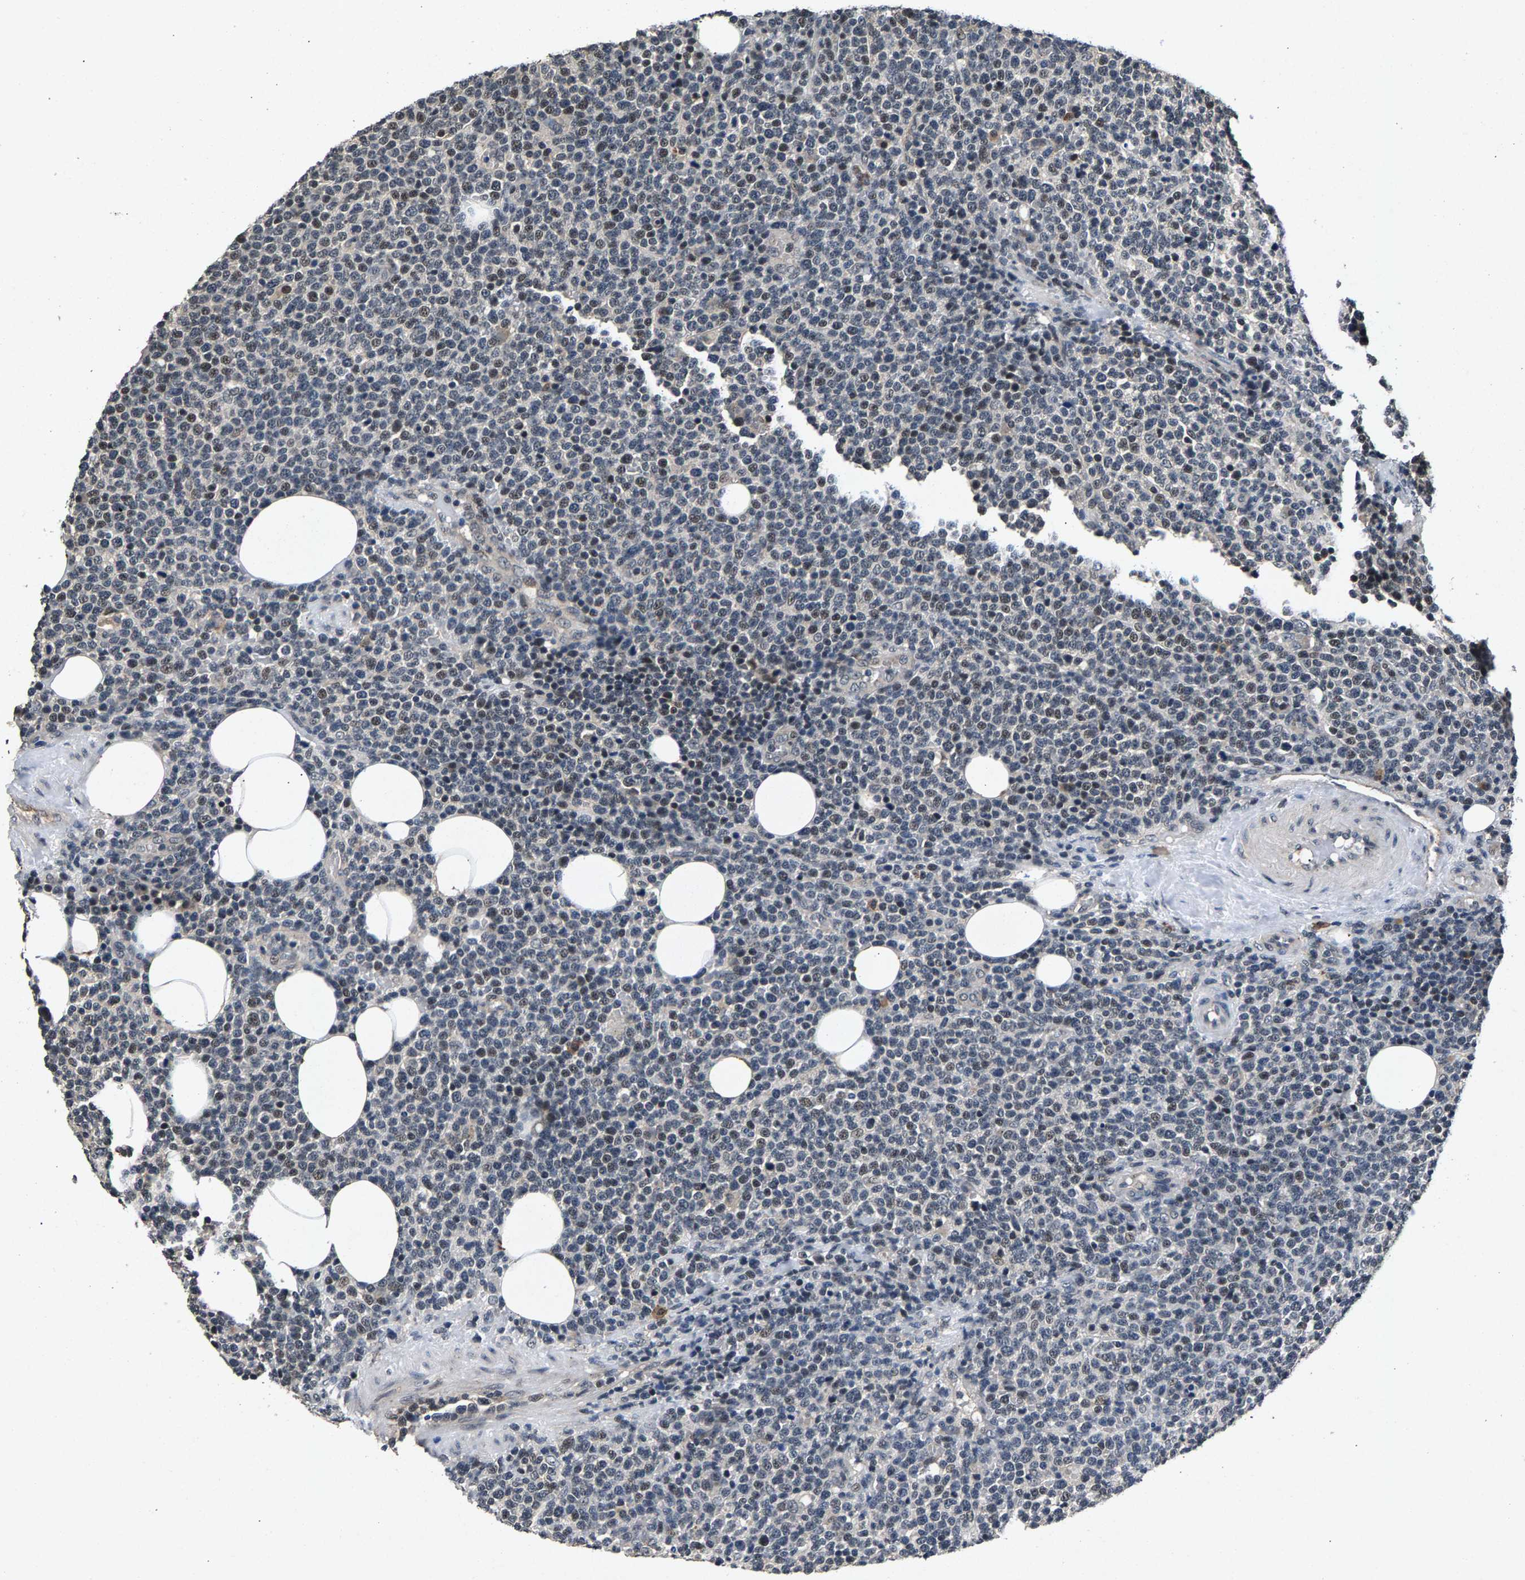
{"staining": {"intensity": "weak", "quantity": "25%-75%", "location": "nuclear"}, "tissue": "lymphoma", "cell_type": "Tumor cells", "image_type": "cancer", "snomed": [{"axis": "morphology", "description": "Malignant lymphoma, non-Hodgkin's type, High grade"}, {"axis": "topography", "description": "Lymph node"}], "caption": "A low amount of weak nuclear expression is identified in approximately 25%-75% of tumor cells in high-grade malignant lymphoma, non-Hodgkin's type tissue.", "gene": "RBM33", "patient": {"sex": "male", "age": 61}}